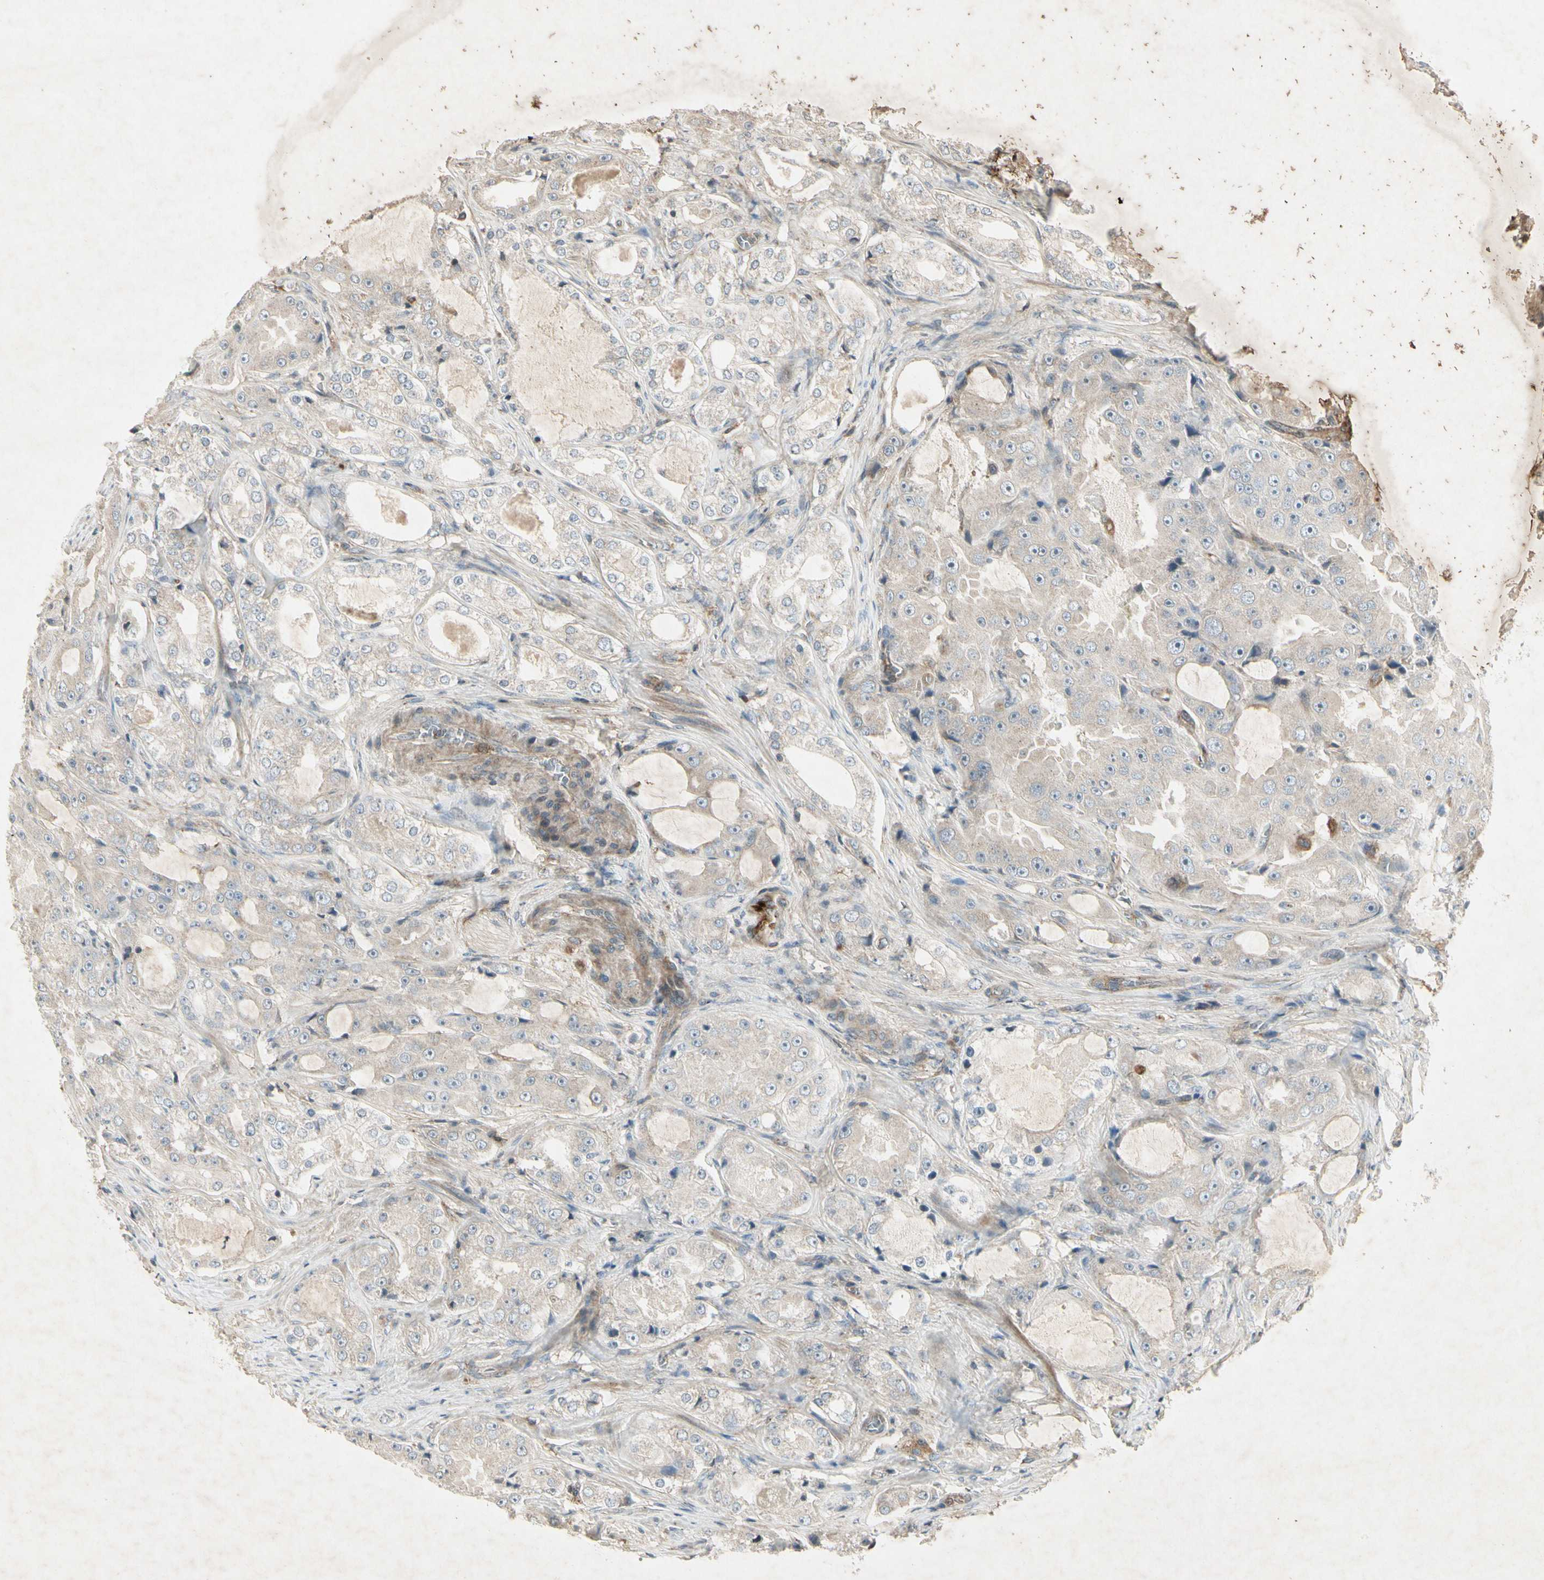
{"staining": {"intensity": "weak", "quantity": ">75%", "location": "cytoplasmic/membranous"}, "tissue": "prostate cancer", "cell_type": "Tumor cells", "image_type": "cancer", "snomed": [{"axis": "morphology", "description": "Adenocarcinoma, High grade"}, {"axis": "topography", "description": "Prostate"}], "caption": "IHC of high-grade adenocarcinoma (prostate) exhibits low levels of weak cytoplasmic/membranous positivity in approximately >75% of tumor cells. The protein of interest is shown in brown color, while the nuclei are stained blue.", "gene": "TEK", "patient": {"sex": "male", "age": 73}}